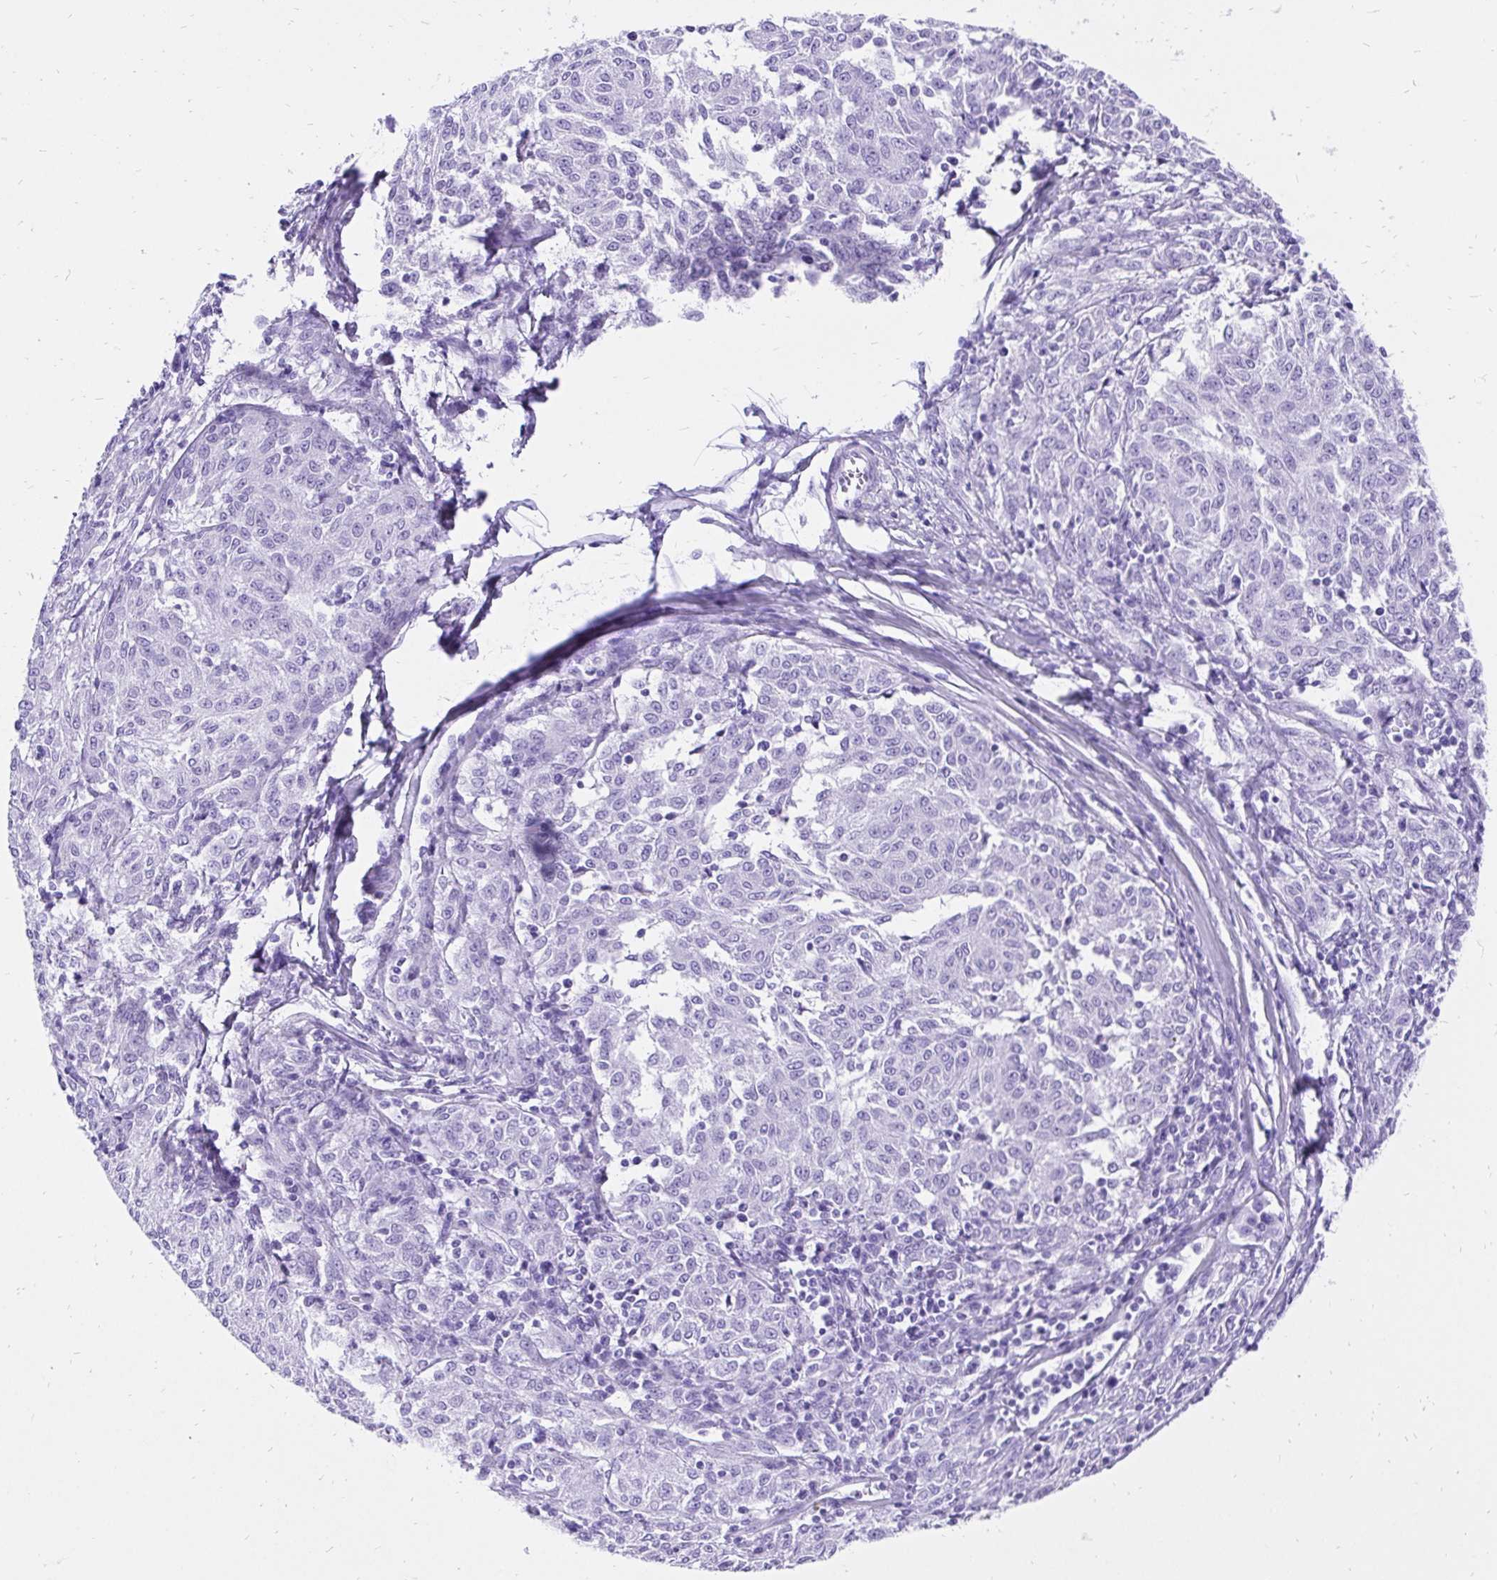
{"staining": {"intensity": "negative", "quantity": "none", "location": "none"}, "tissue": "melanoma", "cell_type": "Tumor cells", "image_type": "cancer", "snomed": [{"axis": "morphology", "description": "Malignant melanoma, NOS"}, {"axis": "topography", "description": "Skin"}], "caption": "Micrograph shows no significant protein expression in tumor cells of melanoma.", "gene": "KRT13", "patient": {"sex": "female", "age": 72}}